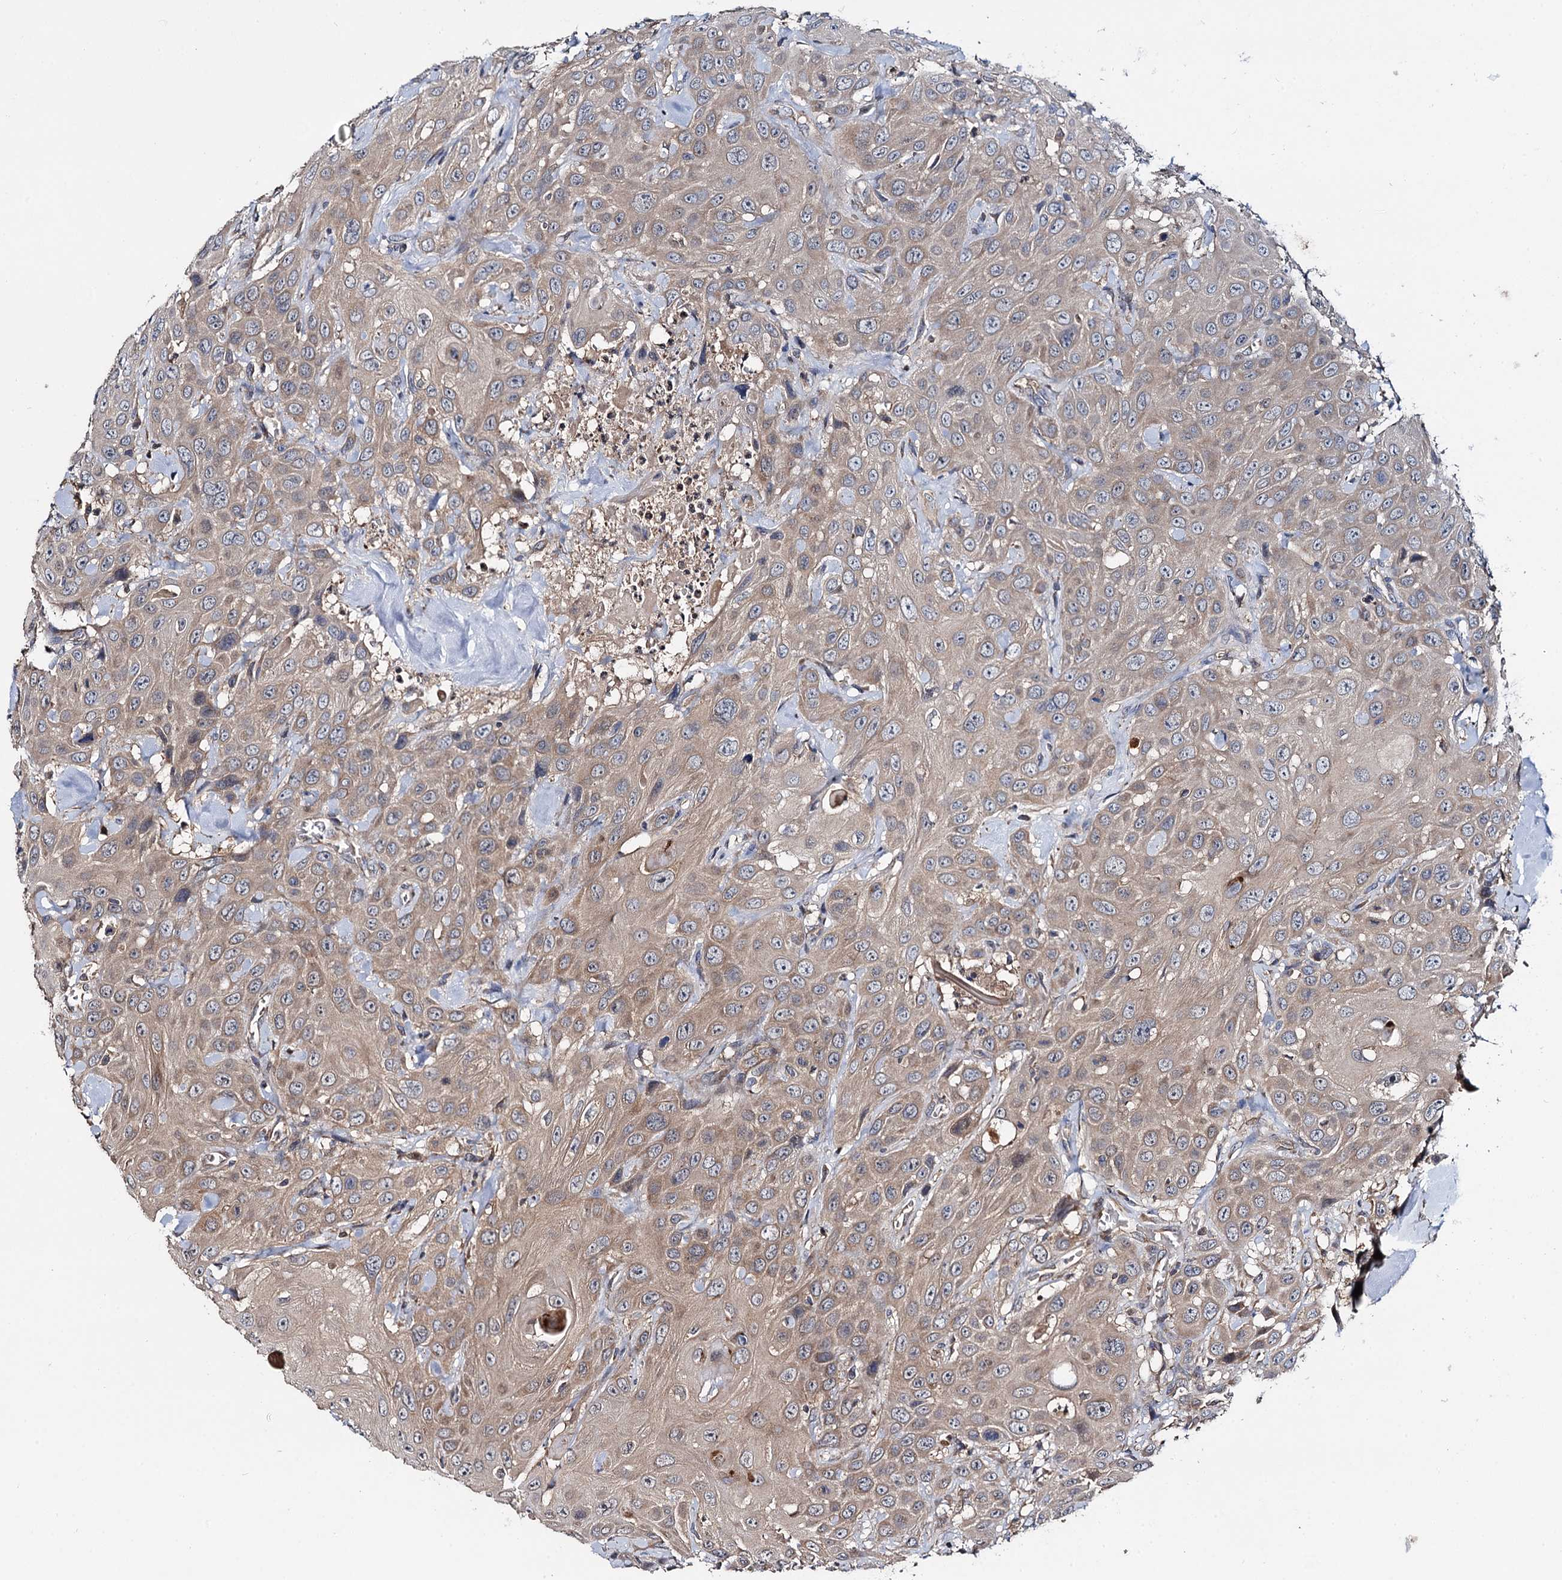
{"staining": {"intensity": "weak", "quantity": ">75%", "location": "cytoplasmic/membranous"}, "tissue": "head and neck cancer", "cell_type": "Tumor cells", "image_type": "cancer", "snomed": [{"axis": "morphology", "description": "Squamous cell carcinoma, NOS"}, {"axis": "topography", "description": "Head-Neck"}], "caption": "Head and neck squamous cell carcinoma stained with DAB immunohistochemistry demonstrates low levels of weak cytoplasmic/membranous expression in about >75% of tumor cells.", "gene": "CEP192", "patient": {"sex": "male", "age": 81}}